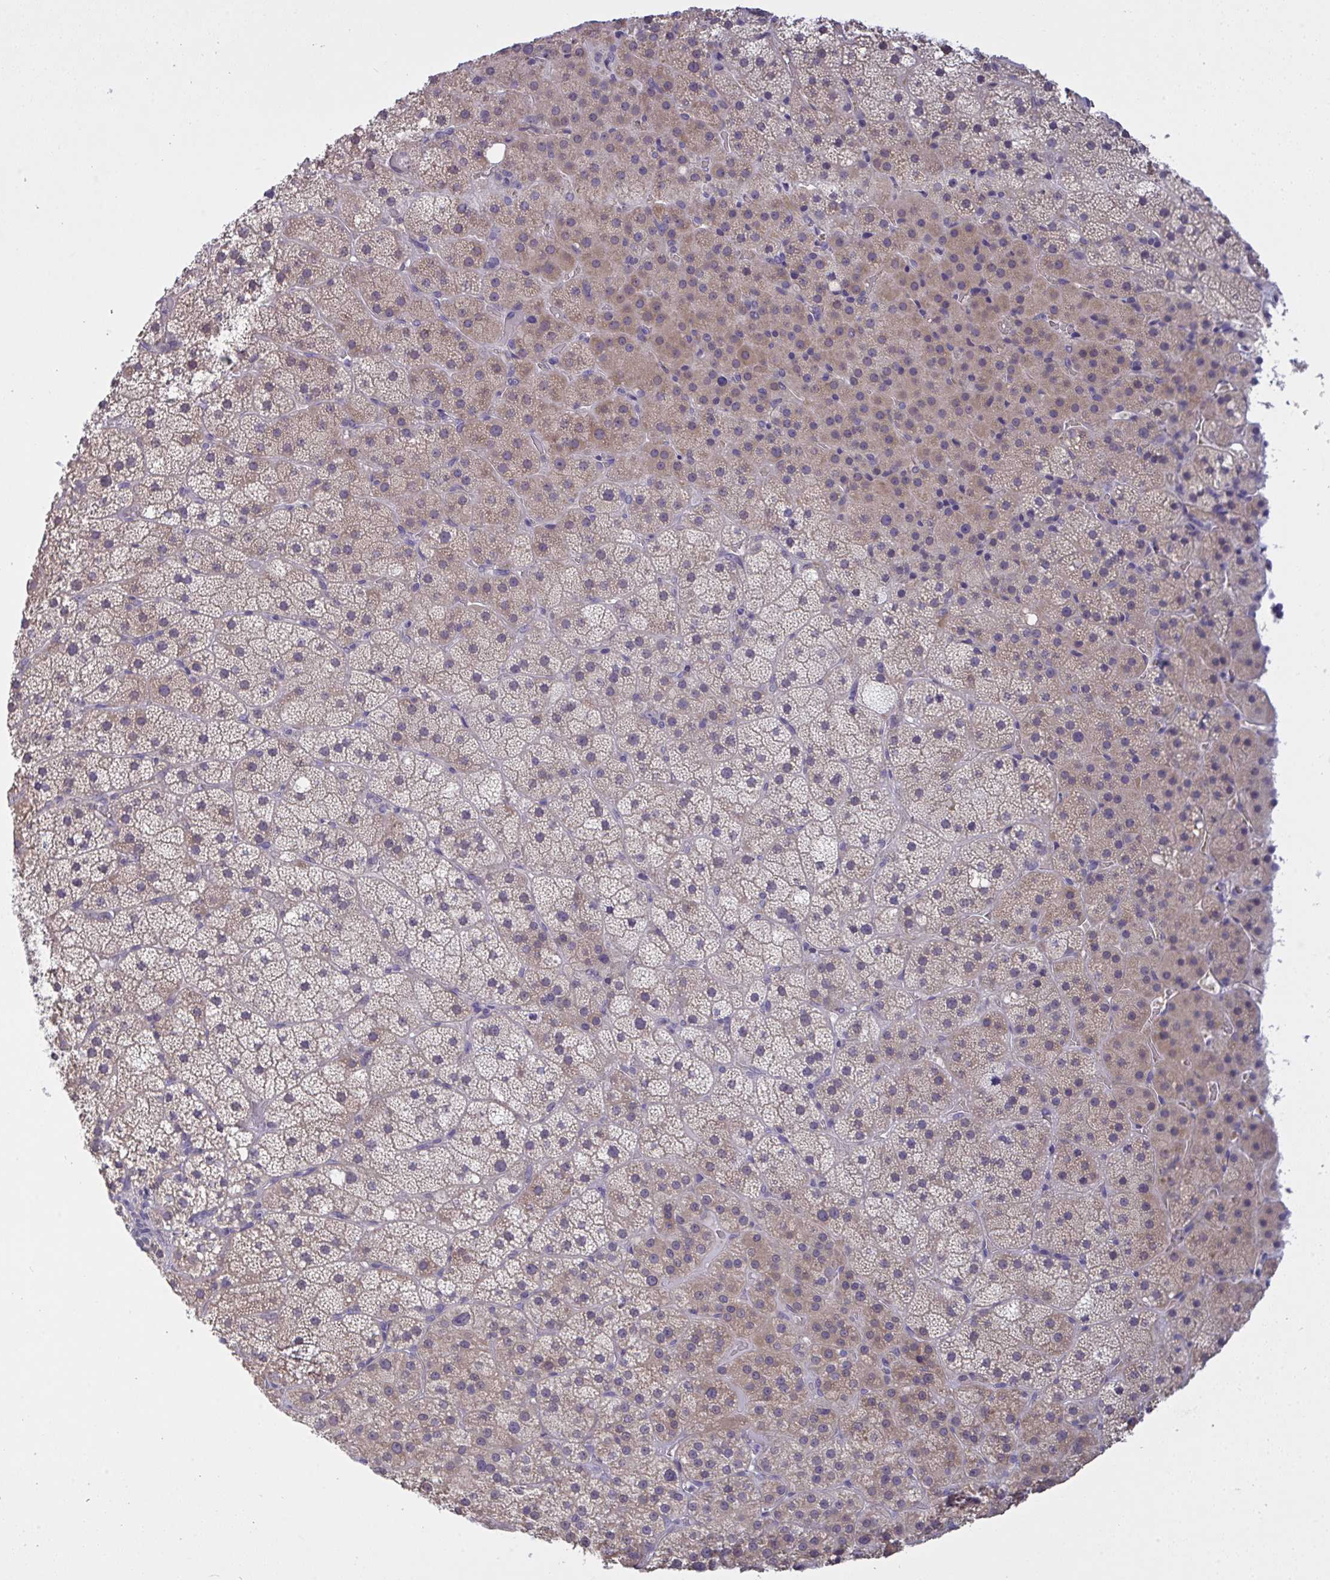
{"staining": {"intensity": "moderate", "quantity": "25%-75%", "location": "cytoplasmic/membranous"}, "tissue": "adrenal gland", "cell_type": "Glandular cells", "image_type": "normal", "snomed": [{"axis": "morphology", "description": "Normal tissue, NOS"}, {"axis": "topography", "description": "Adrenal gland"}], "caption": "Brown immunohistochemical staining in unremarkable human adrenal gland reveals moderate cytoplasmic/membranous positivity in approximately 25%-75% of glandular cells. The protein of interest is stained brown, and the nuclei are stained in blue (DAB (3,3'-diaminobenzidine) IHC with brightfield microscopy, high magnification).", "gene": "TMEM41A", "patient": {"sex": "male", "age": 53}}